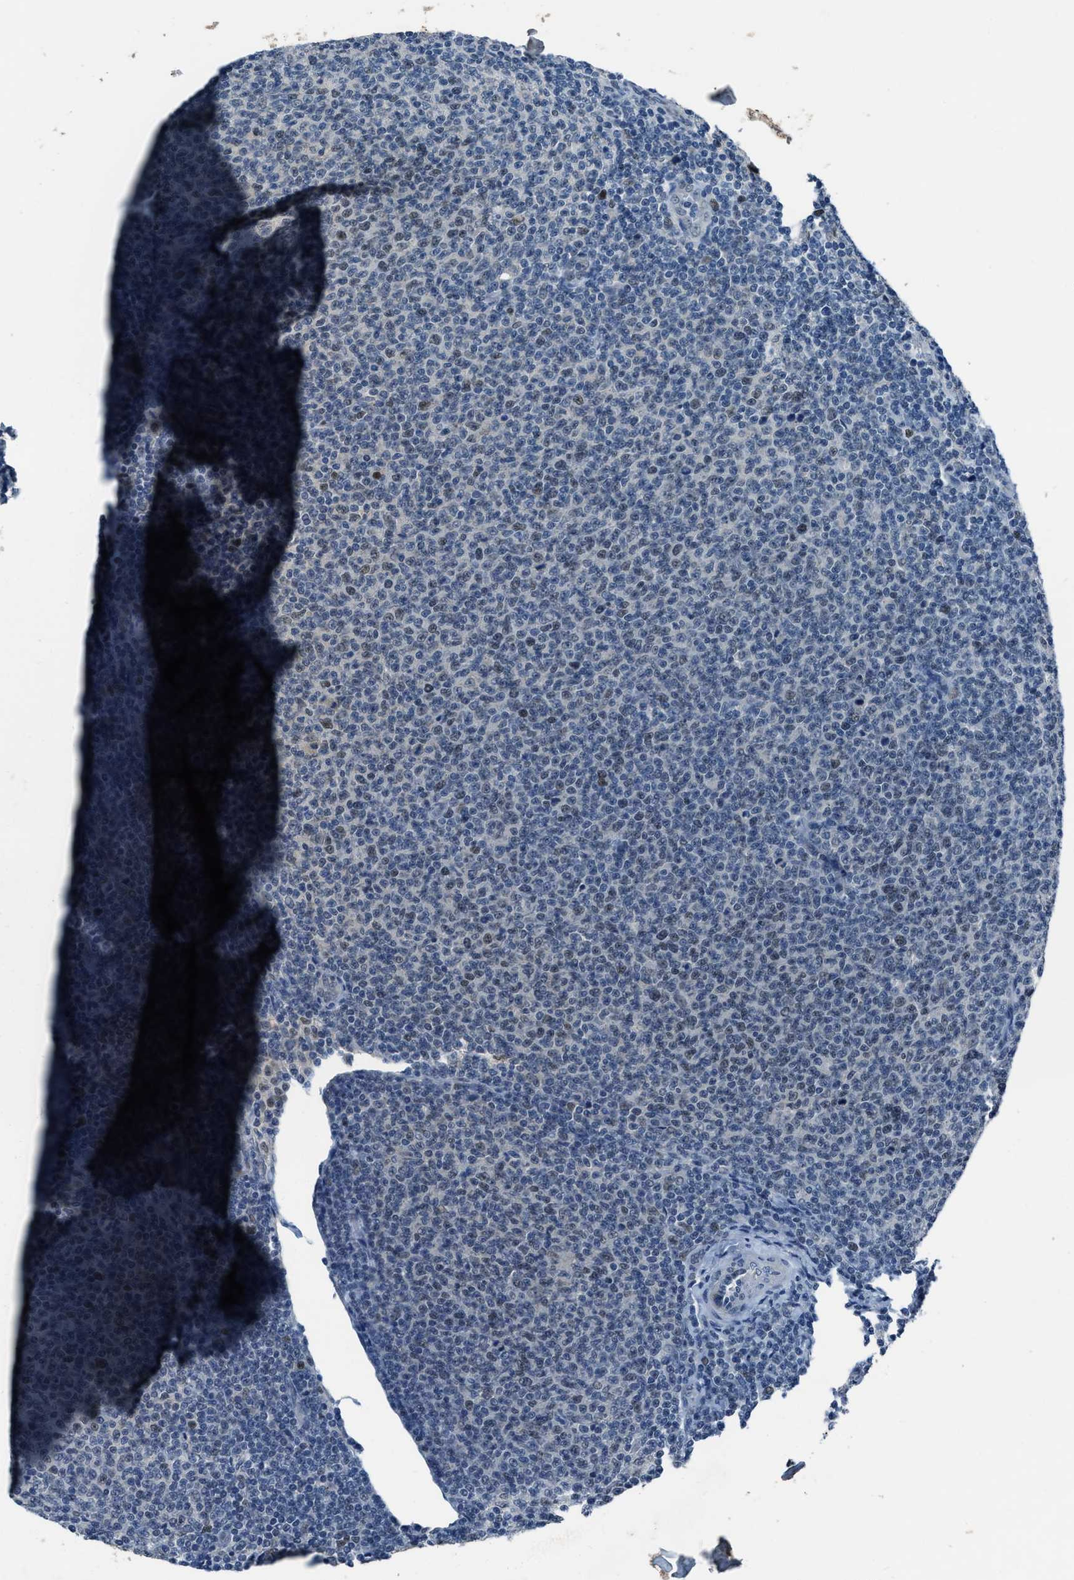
{"staining": {"intensity": "moderate", "quantity": "<25%", "location": "nuclear"}, "tissue": "lymphoma", "cell_type": "Tumor cells", "image_type": "cancer", "snomed": [{"axis": "morphology", "description": "Malignant lymphoma, non-Hodgkin's type, Low grade"}, {"axis": "topography", "description": "Lymph node"}], "caption": "High-magnification brightfield microscopy of low-grade malignant lymphoma, non-Hodgkin's type stained with DAB (3,3'-diaminobenzidine) (brown) and counterstained with hematoxylin (blue). tumor cells exhibit moderate nuclear expression is present in about<25% of cells.", "gene": "DUSP19", "patient": {"sex": "male", "age": 66}}